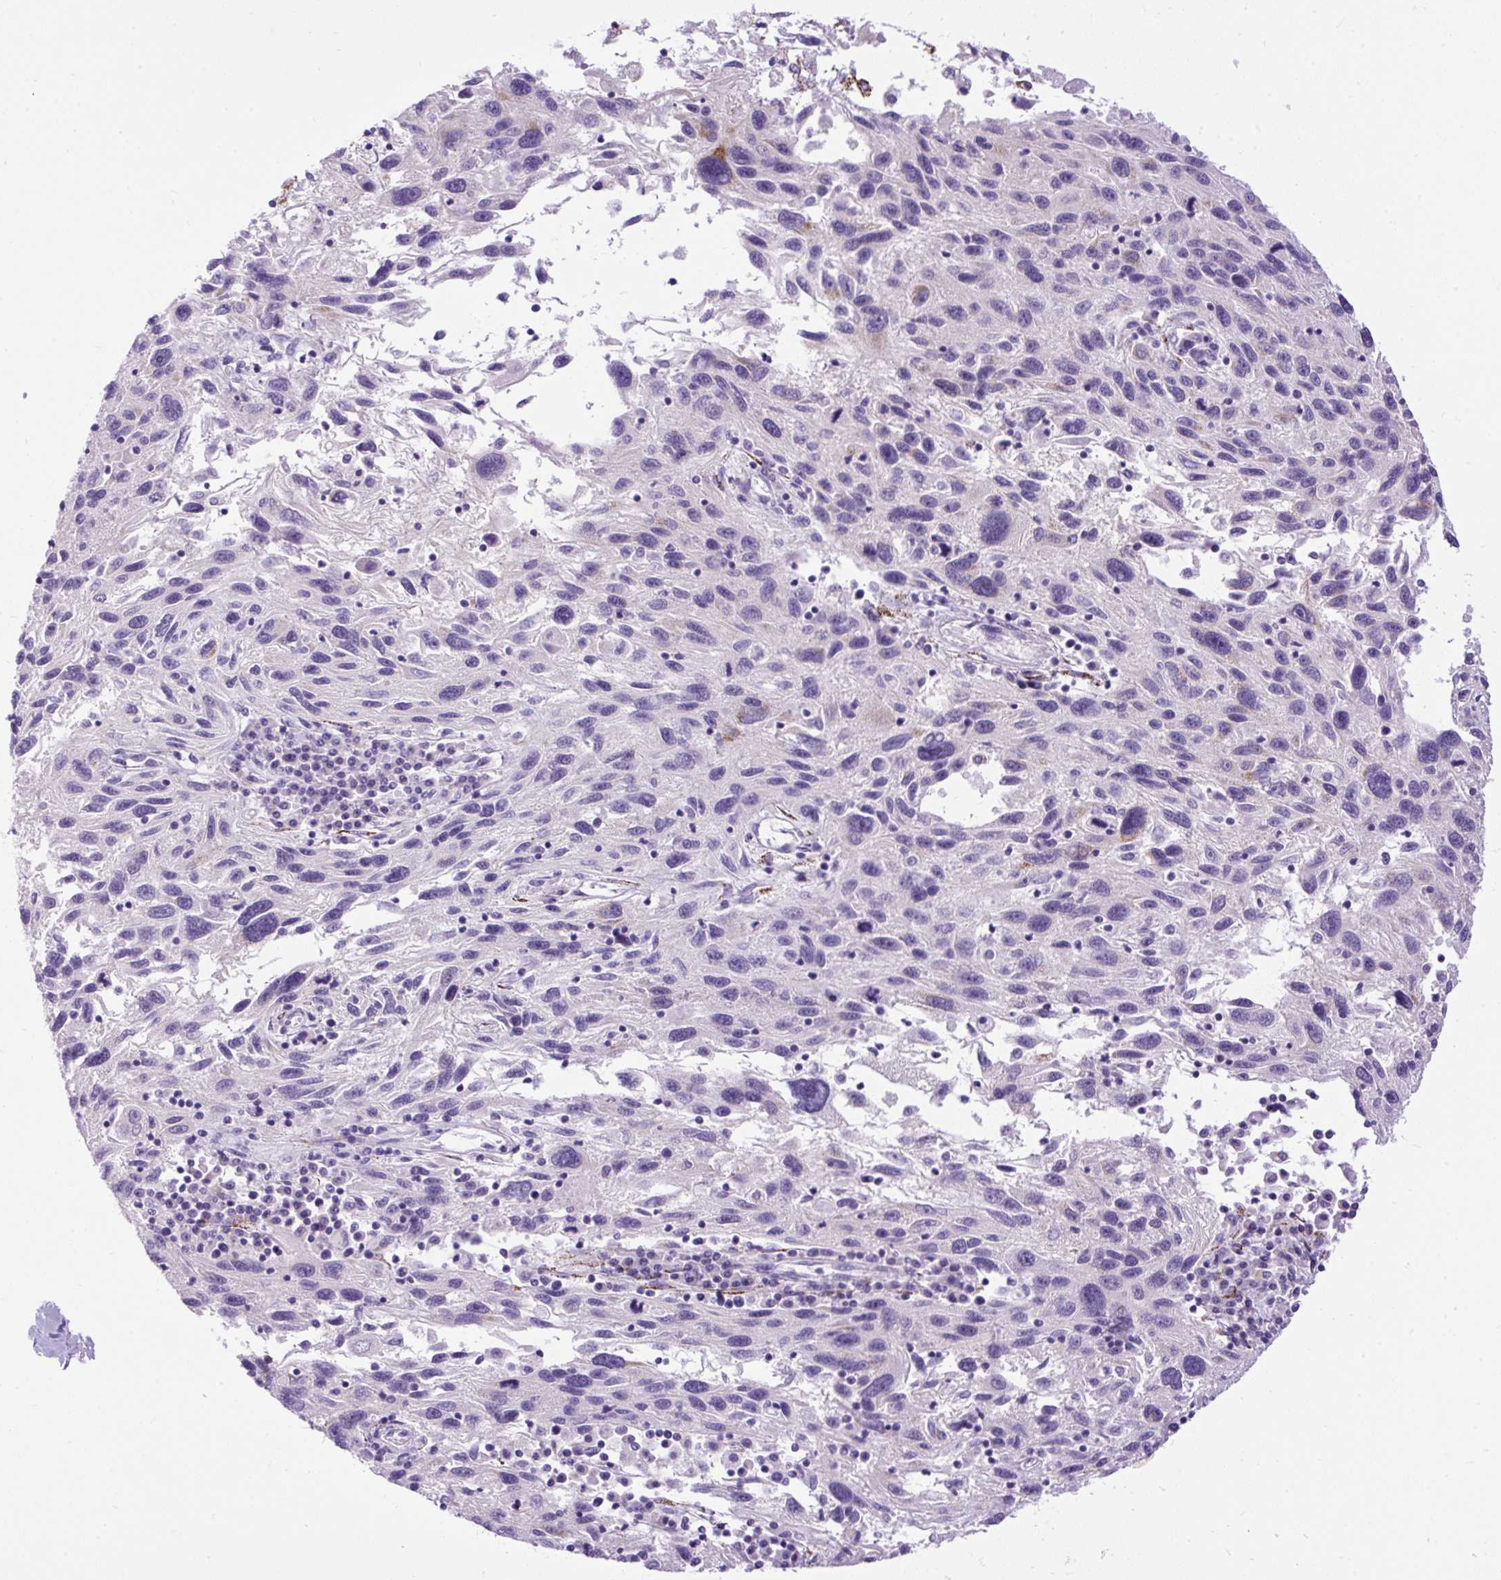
{"staining": {"intensity": "moderate", "quantity": "<25%", "location": "cytoplasmic/membranous"}, "tissue": "melanoma", "cell_type": "Tumor cells", "image_type": "cancer", "snomed": [{"axis": "morphology", "description": "Malignant melanoma, NOS"}, {"axis": "topography", "description": "Skin"}], "caption": "Melanoma tissue reveals moderate cytoplasmic/membranous expression in about <25% of tumor cells, visualized by immunohistochemistry.", "gene": "ZNF256", "patient": {"sex": "male", "age": 53}}